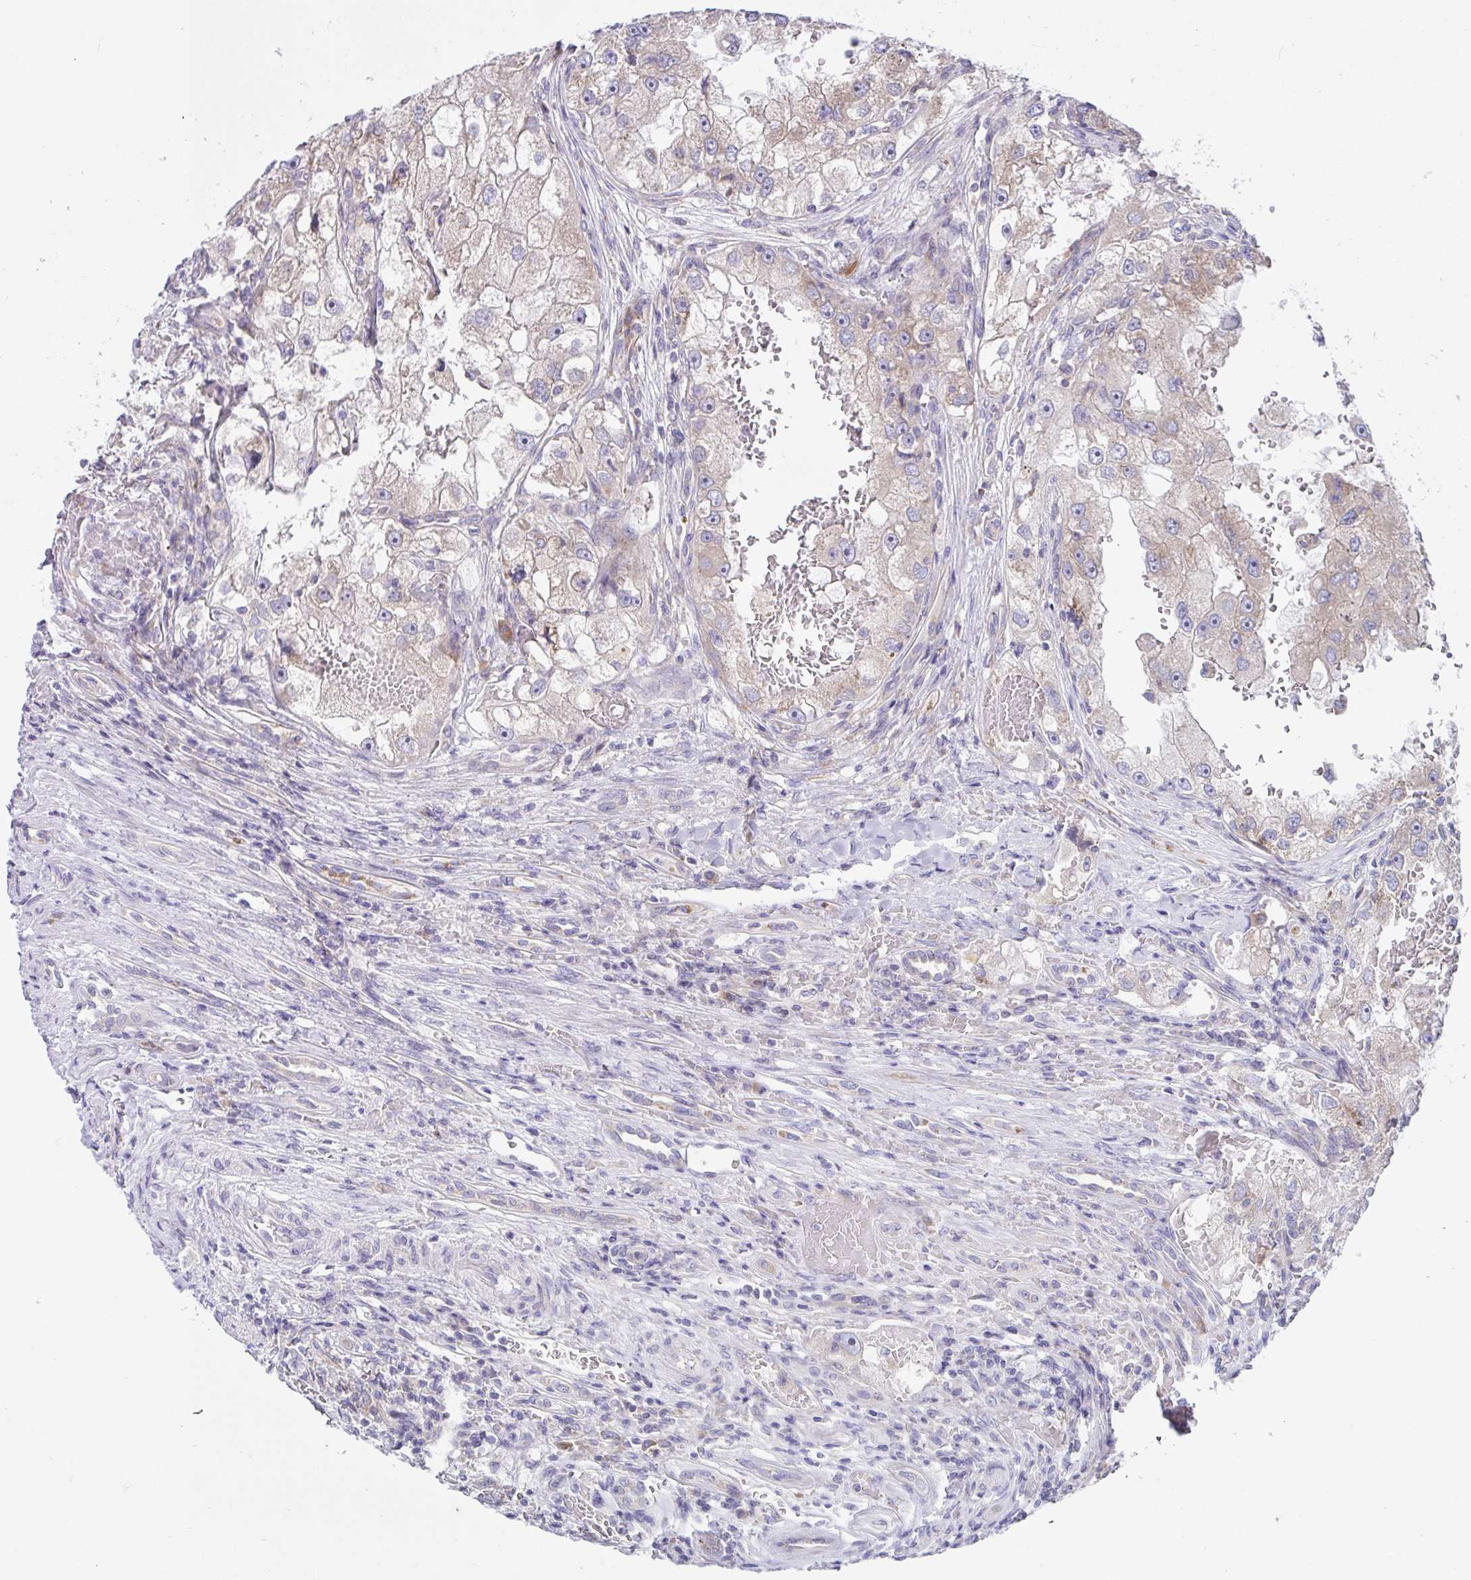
{"staining": {"intensity": "weak", "quantity": "25%-75%", "location": "cytoplasmic/membranous"}, "tissue": "renal cancer", "cell_type": "Tumor cells", "image_type": "cancer", "snomed": [{"axis": "morphology", "description": "Adenocarcinoma, NOS"}, {"axis": "topography", "description": "Kidney"}], "caption": "Immunohistochemical staining of renal cancer (adenocarcinoma) reveals weak cytoplasmic/membranous protein staining in approximately 25%-75% of tumor cells.", "gene": "FAU", "patient": {"sex": "male", "age": 63}}